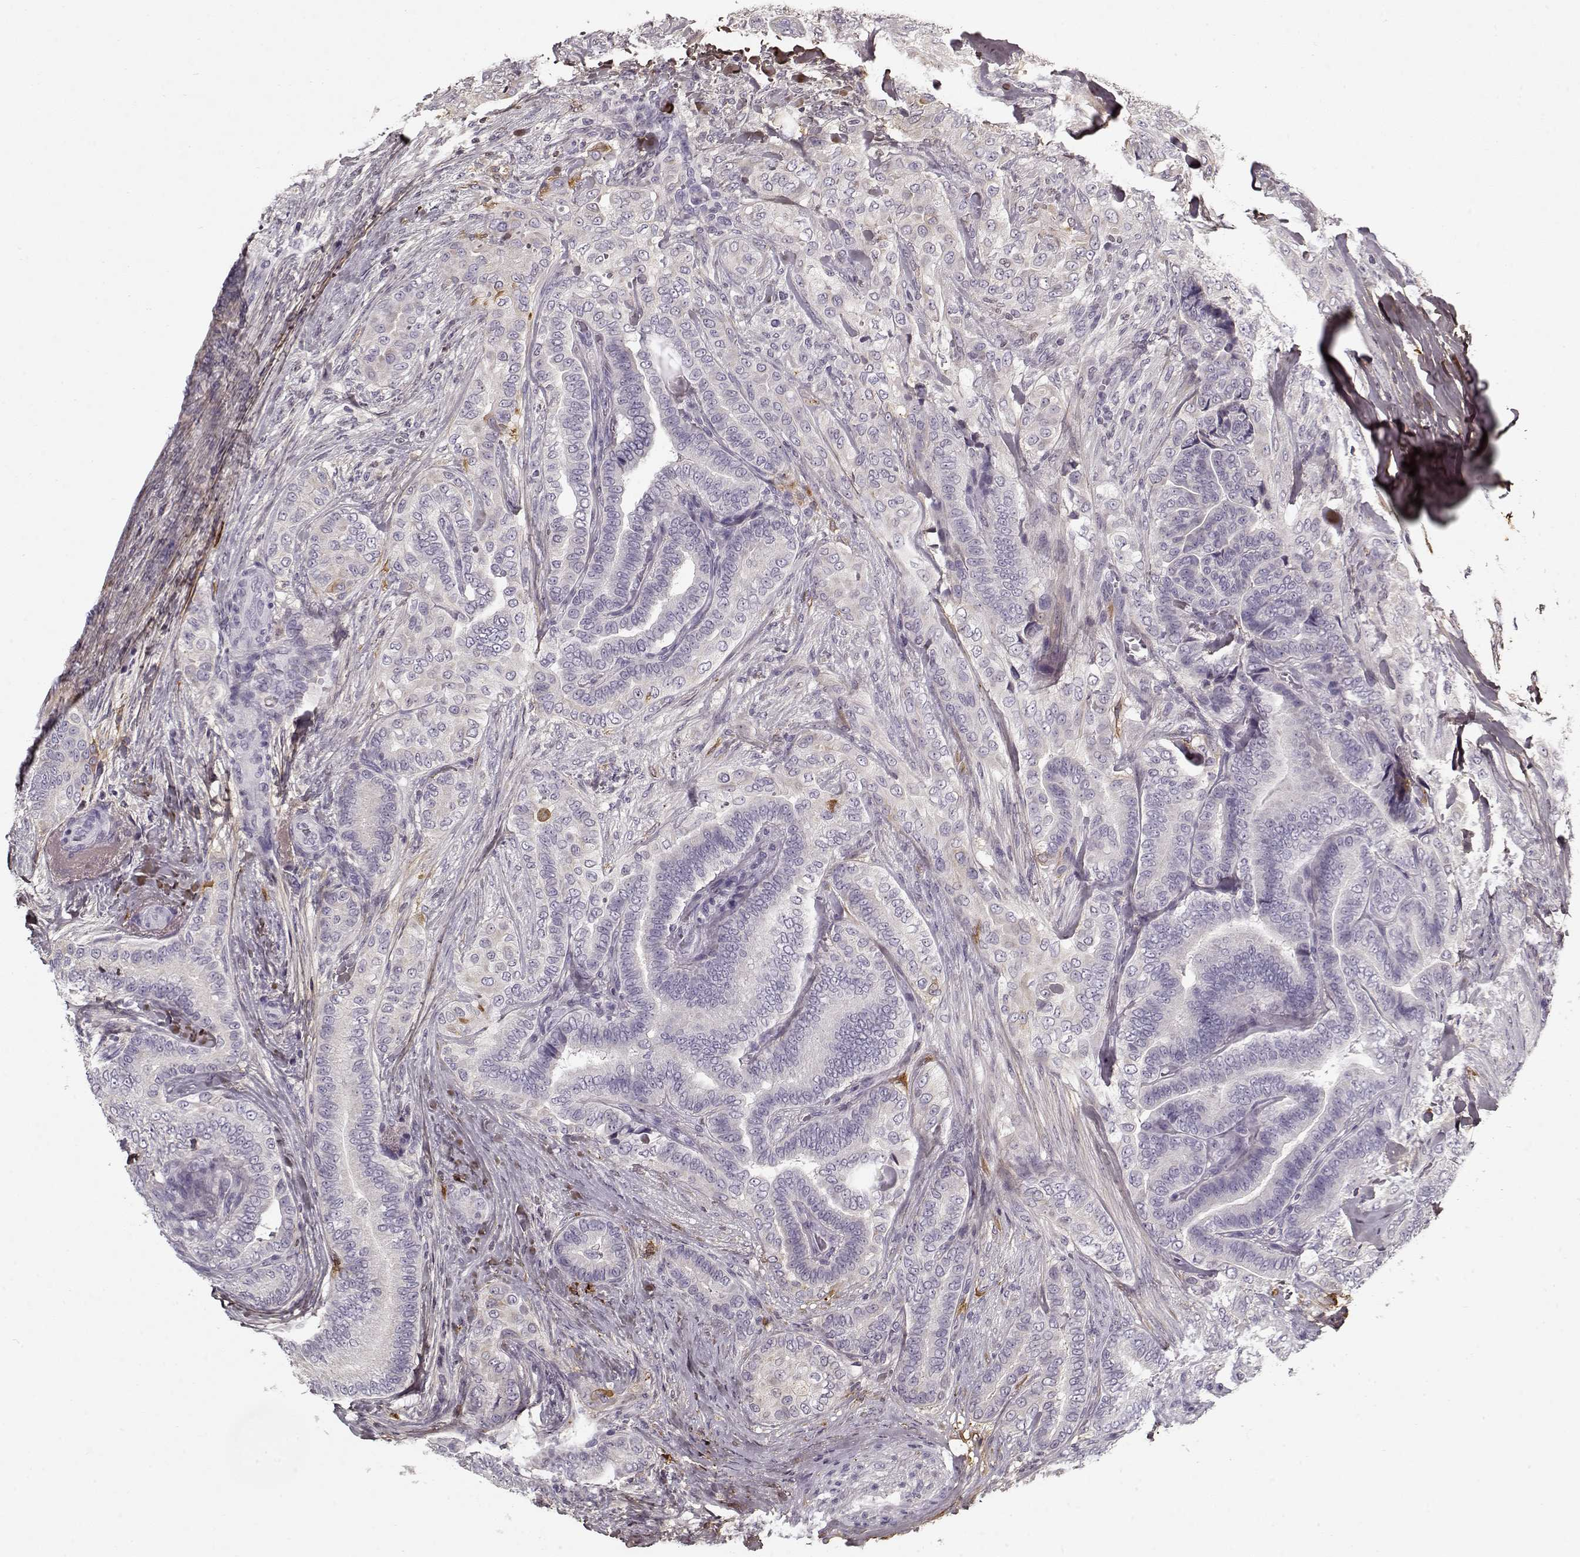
{"staining": {"intensity": "negative", "quantity": "none", "location": "none"}, "tissue": "thyroid cancer", "cell_type": "Tumor cells", "image_type": "cancer", "snomed": [{"axis": "morphology", "description": "Papillary adenocarcinoma, NOS"}, {"axis": "topography", "description": "Thyroid gland"}], "caption": "Thyroid cancer stained for a protein using IHC displays no expression tumor cells.", "gene": "LUM", "patient": {"sex": "male", "age": 61}}